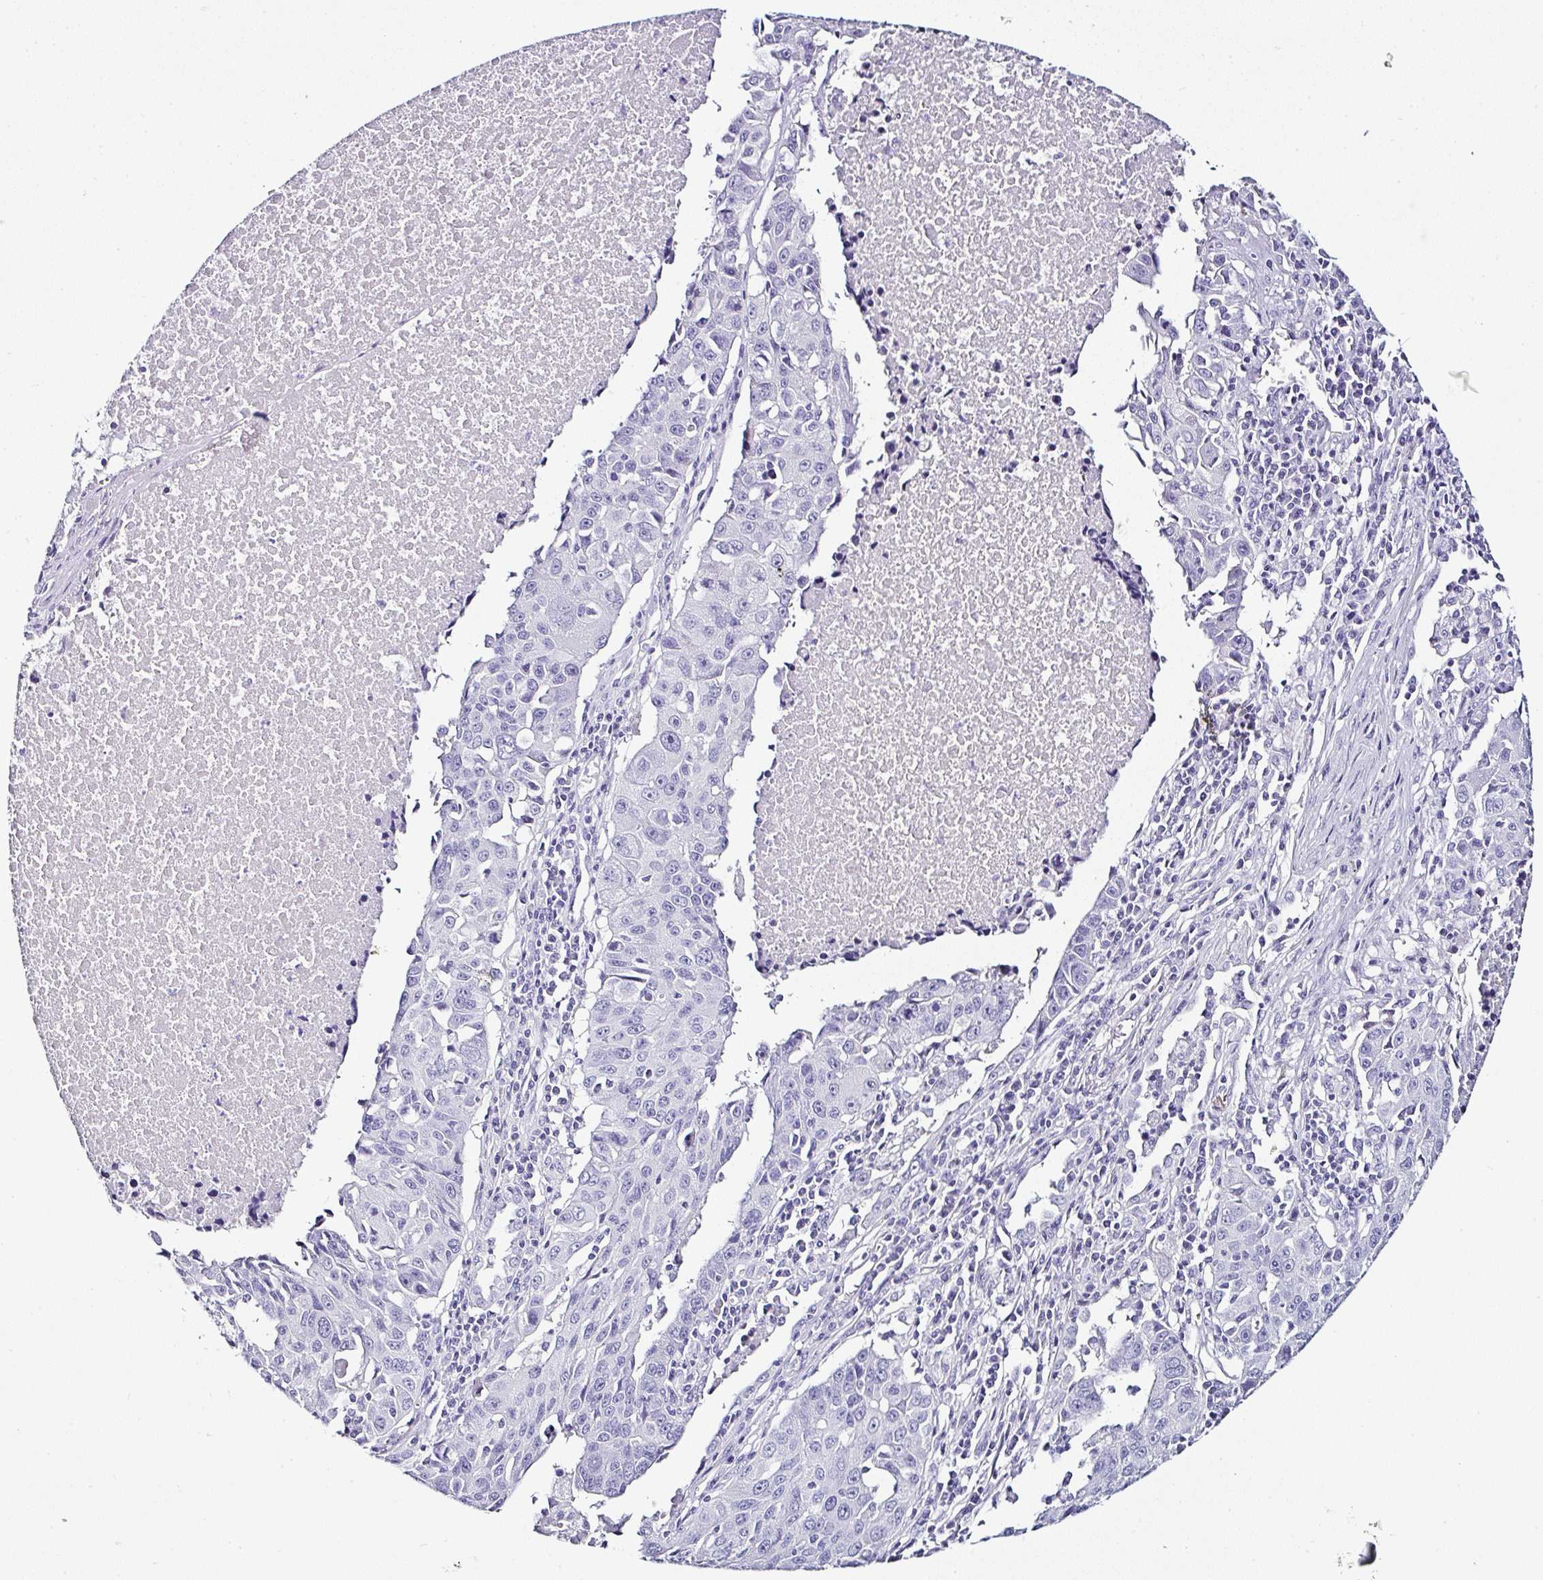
{"staining": {"intensity": "negative", "quantity": "none", "location": "none"}, "tissue": "lung cancer", "cell_type": "Tumor cells", "image_type": "cancer", "snomed": [{"axis": "morphology", "description": "Squamous cell carcinoma, NOS"}, {"axis": "topography", "description": "Lung"}], "caption": "This image is of lung cancer (squamous cell carcinoma) stained with IHC to label a protein in brown with the nuclei are counter-stained blue. There is no staining in tumor cells. The staining is performed using DAB brown chromogen with nuclei counter-stained in using hematoxylin.", "gene": "SERPINB3", "patient": {"sex": "female", "age": 66}}